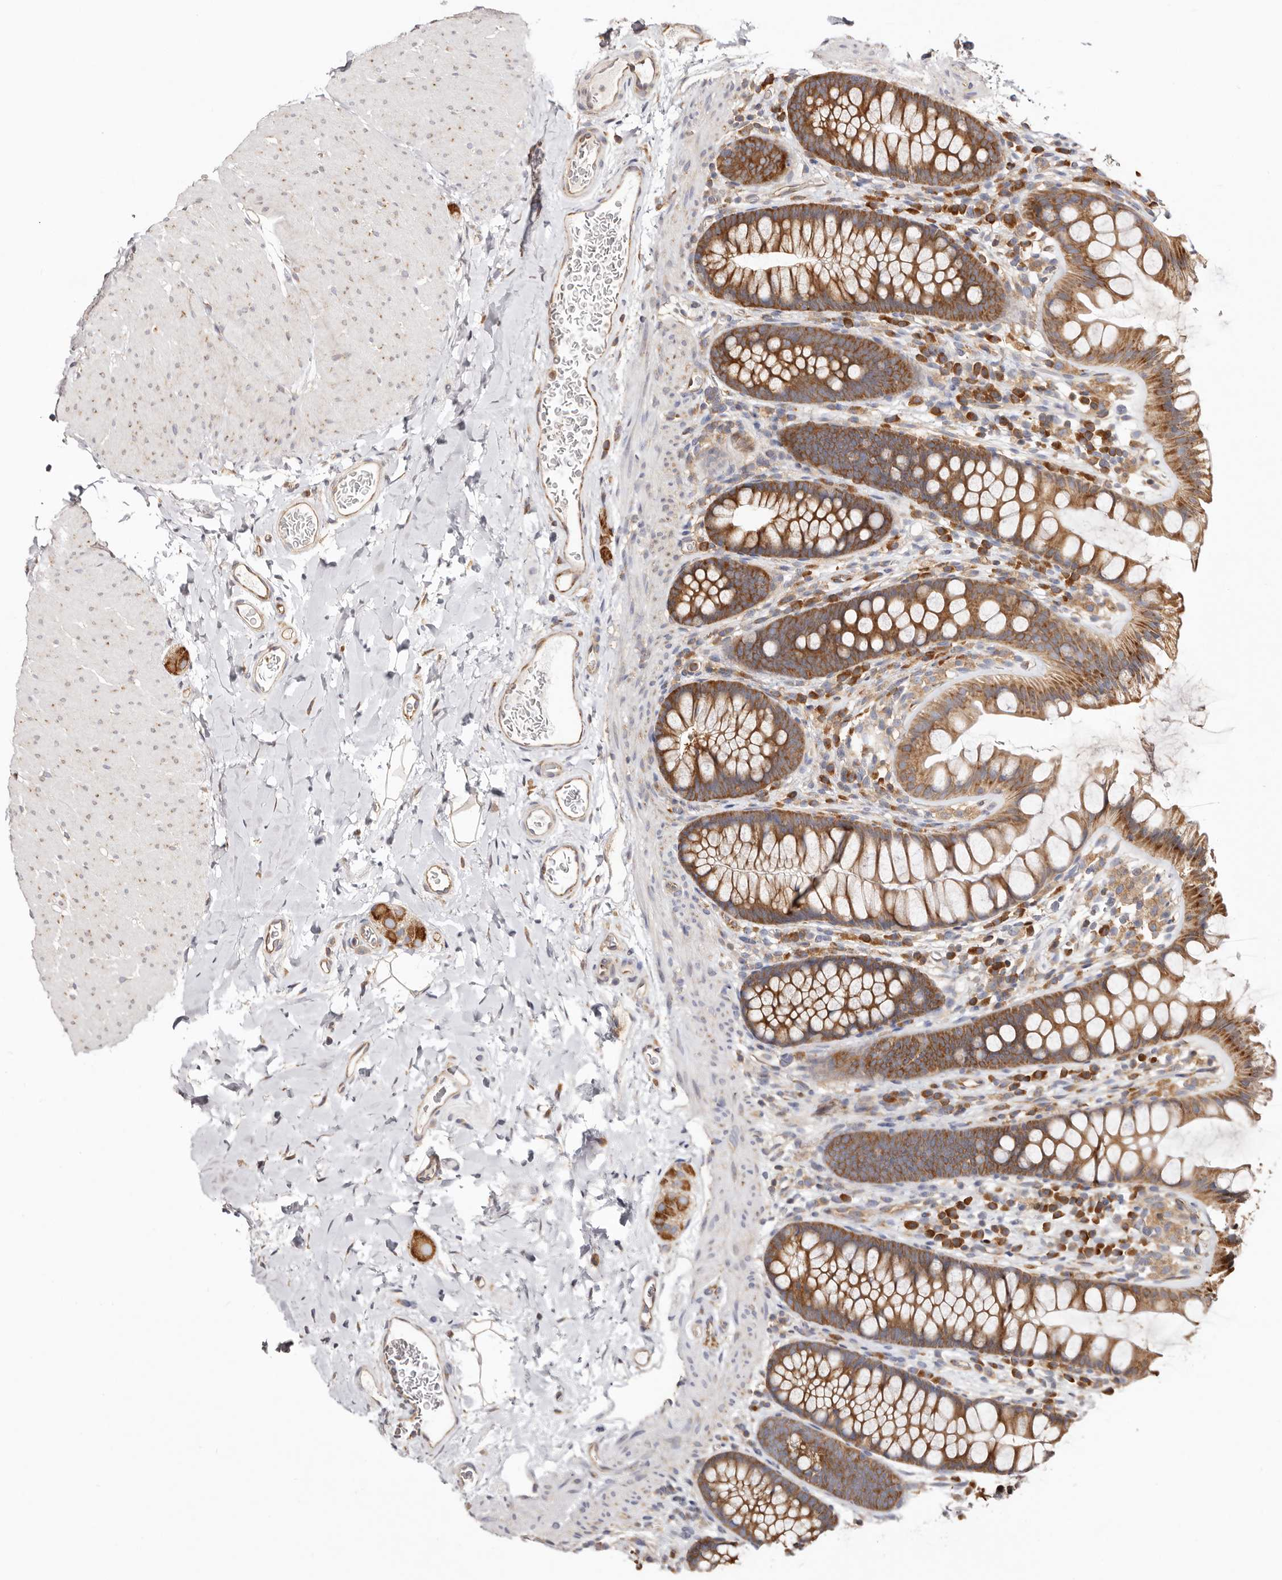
{"staining": {"intensity": "moderate", "quantity": ">75%", "location": "cytoplasmic/membranous"}, "tissue": "colon", "cell_type": "Endothelial cells", "image_type": "normal", "snomed": [{"axis": "morphology", "description": "Normal tissue, NOS"}, {"axis": "topography", "description": "Colon"}], "caption": "Brown immunohistochemical staining in normal colon shows moderate cytoplasmic/membranous staining in about >75% of endothelial cells.", "gene": "EPRS1", "patient": {"sex": "female", "age": 62}}